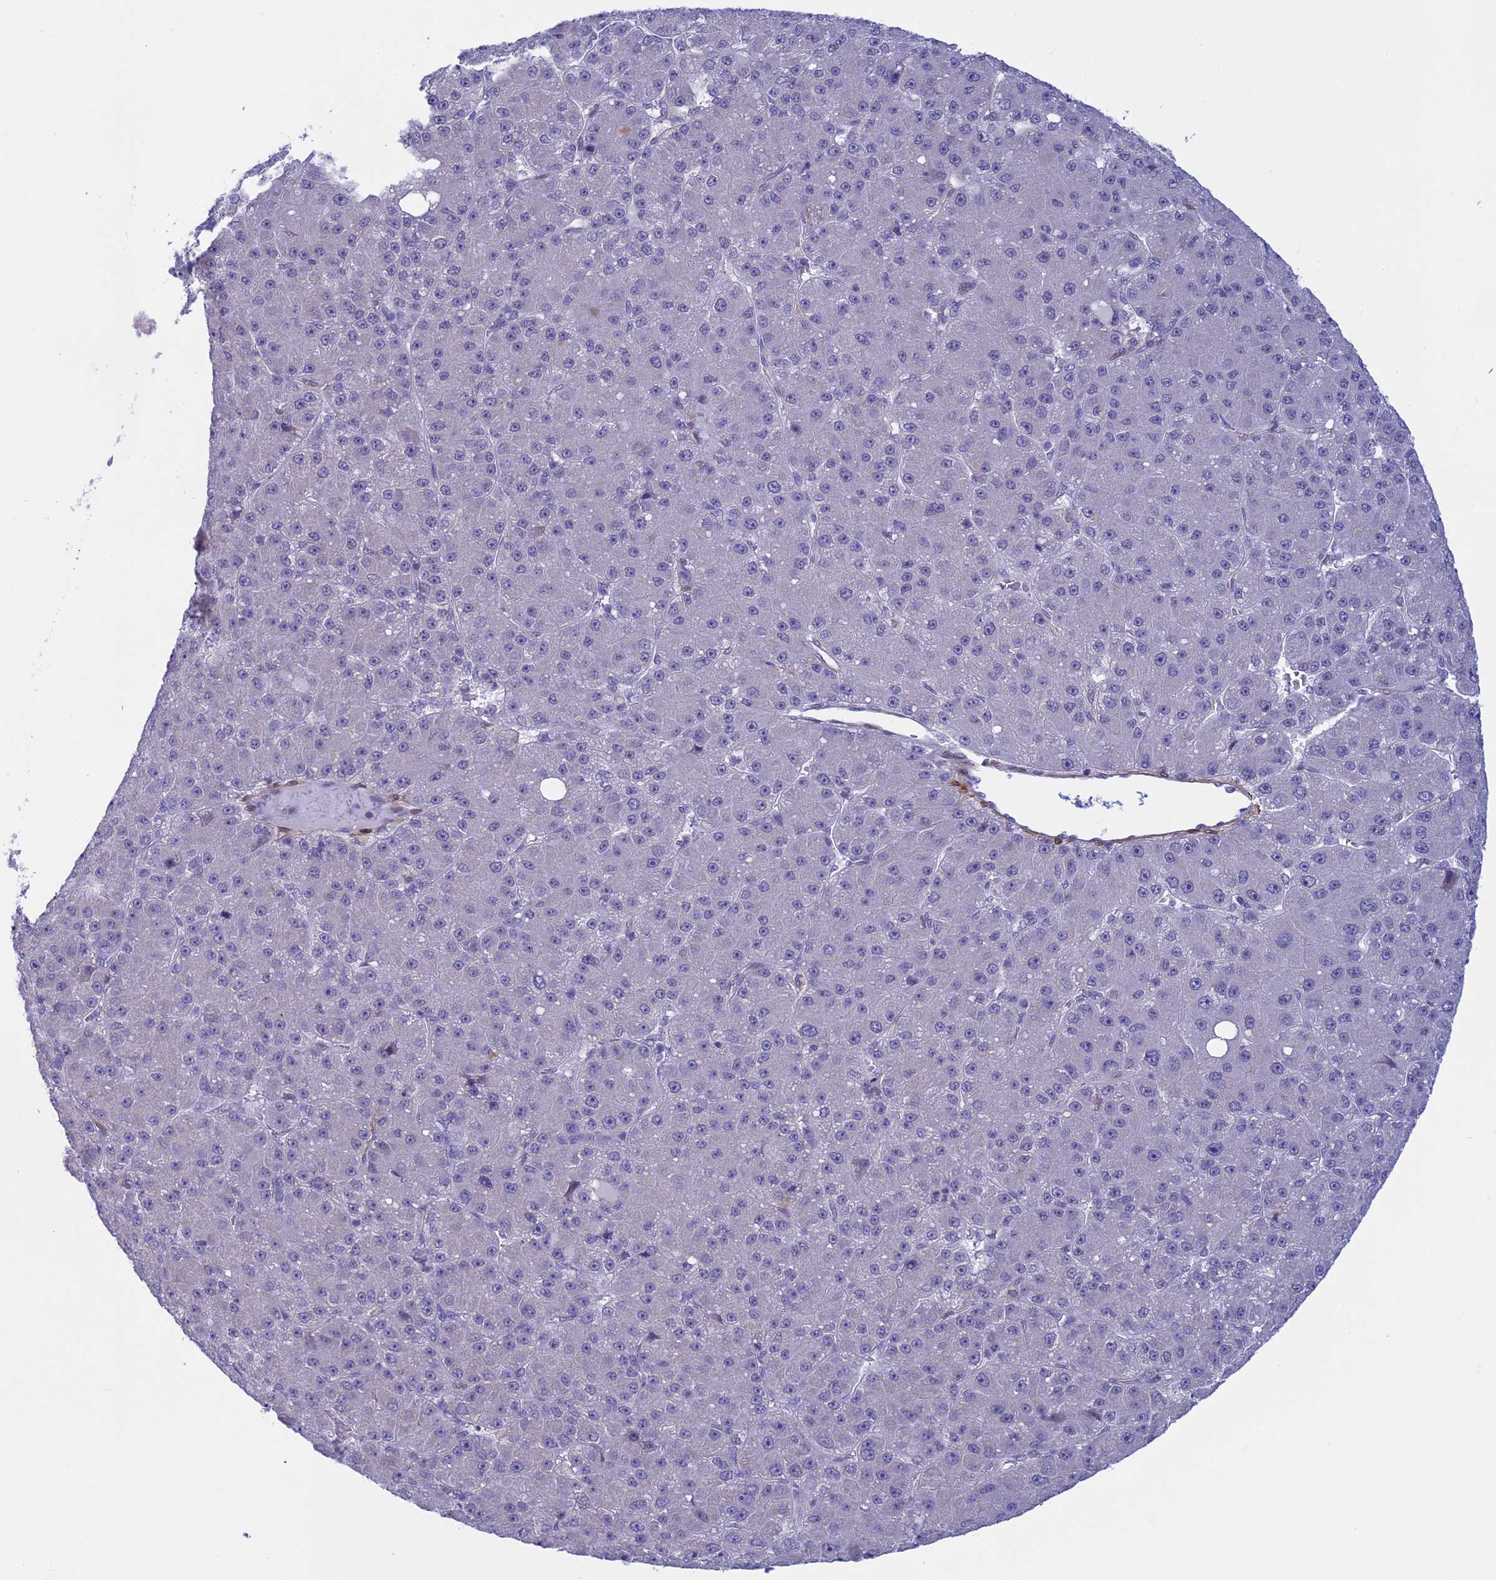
{"staining": {"intensity": "negative", "quantity": "none", "location": "none"}, "tissue": "liver cancer", "cell_type": "Tumor cells", "image_type": "cancer", "snomed": [{"axis": "morphology", "description": "Carcinoma, Hepatocellular, NOS"}, {"axis": "topography", "description": "Liver"}], "caption": "The IHC image has no significant staining in tumor cells of hepatocellular carcinoma (liver) tissue. (DAB (3,3'-diaminobenzidine) immunohistochemistry (IHC) visualized using brightfield microscopy, high magnification).", "gene": "IGSF6", "patient": {"sex": "male", "age": 67}}